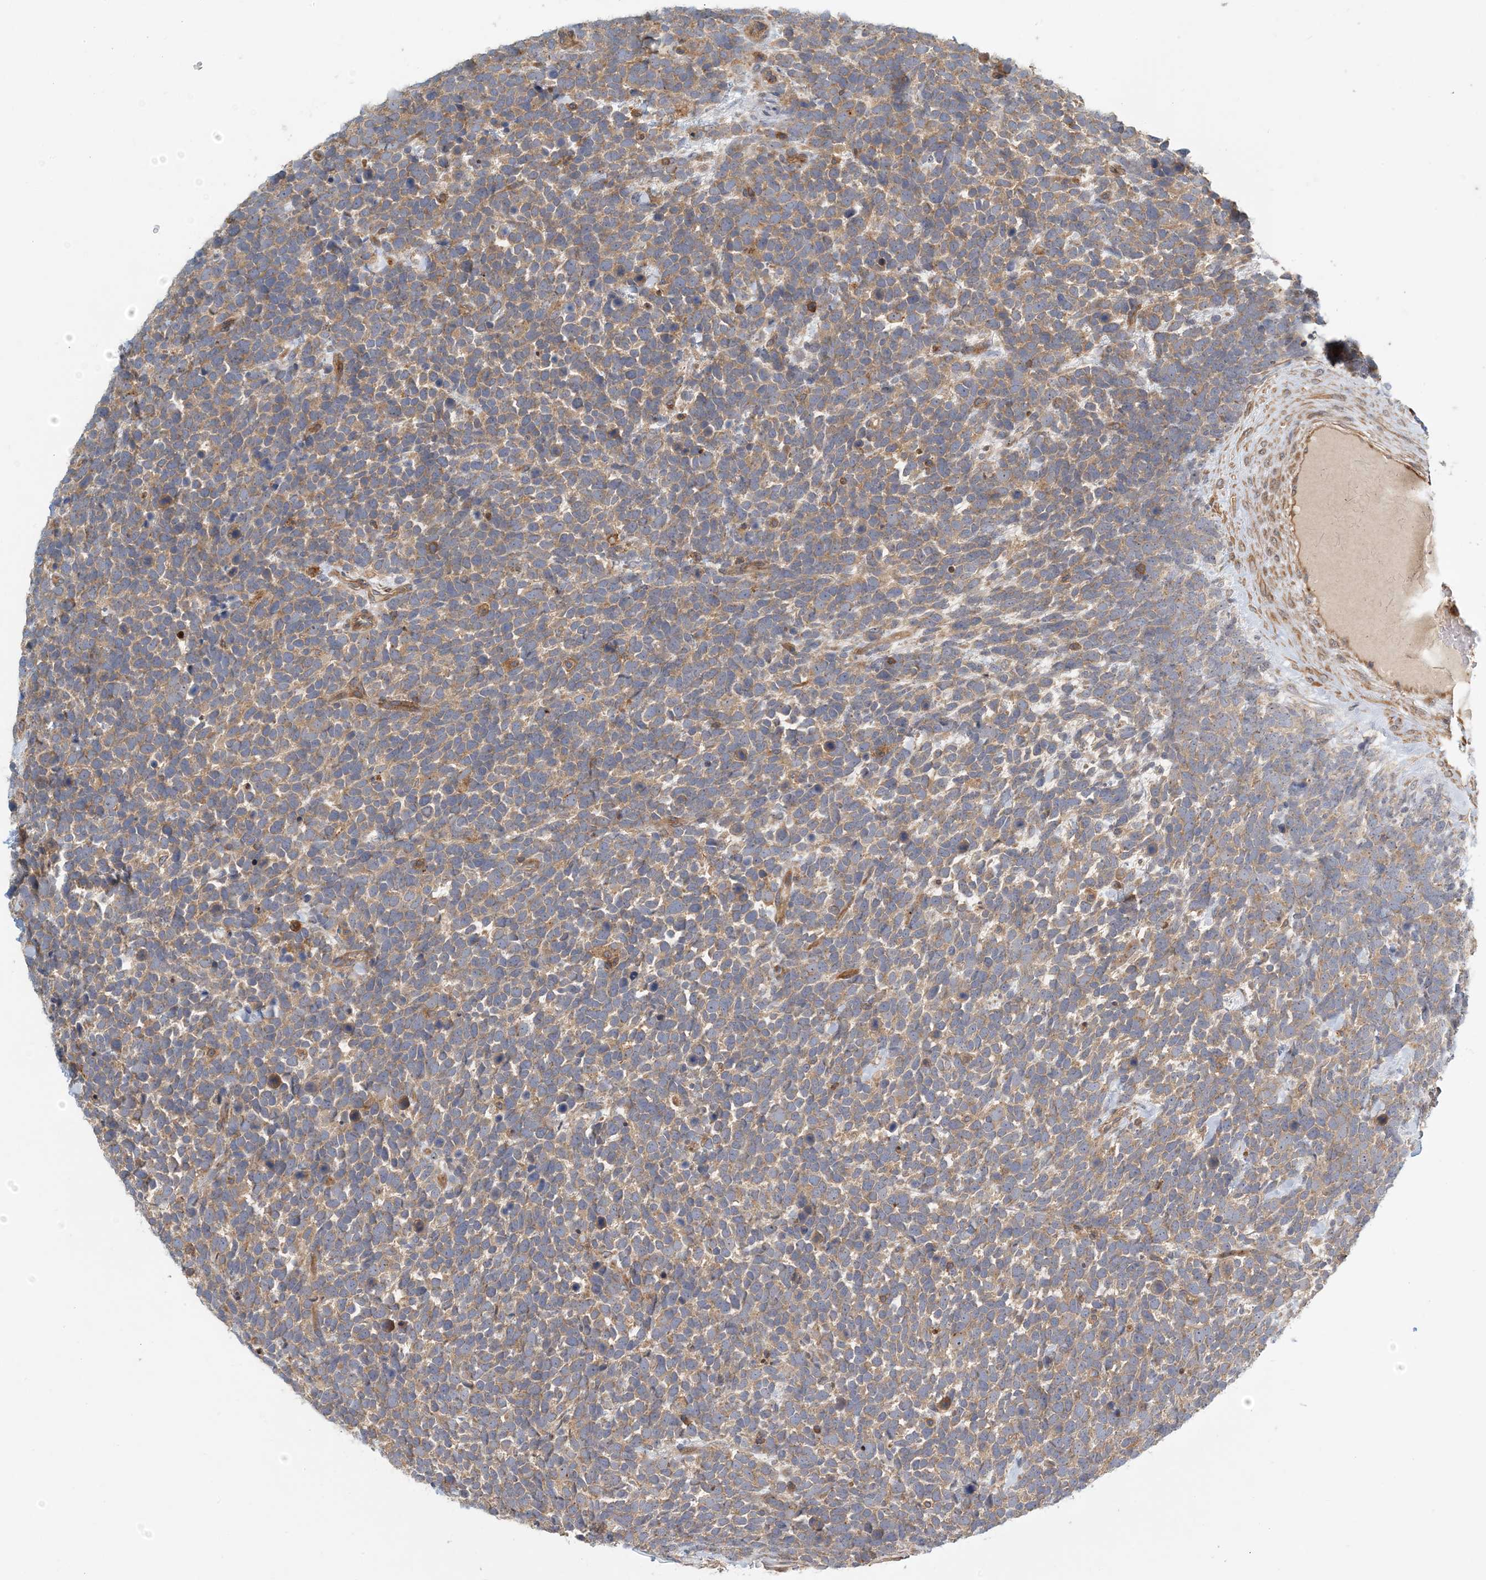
{"staining": {"intensity": "moderate", "quantity": ">75%", "location": "cytoplasmic/membranous"}, "tissue": "urothelial cancer", "cell_type": "Tumor cells", "image_type": "cancer", "snomed": [{"axis": "morphology", "description": "Urothelial carcinoma, High grade"}, {"axis": "topography", "description": "Urinary bladder"}], "caption": "An IHC histopathology image of tumor tissue is shown. Protein staining in brown highlights moderate cytoplasmic/membranous positivity in urothelial cancer within tumor cells.", "gene": "COLEC11", "patient": {"sex": "female", "age": 82}}